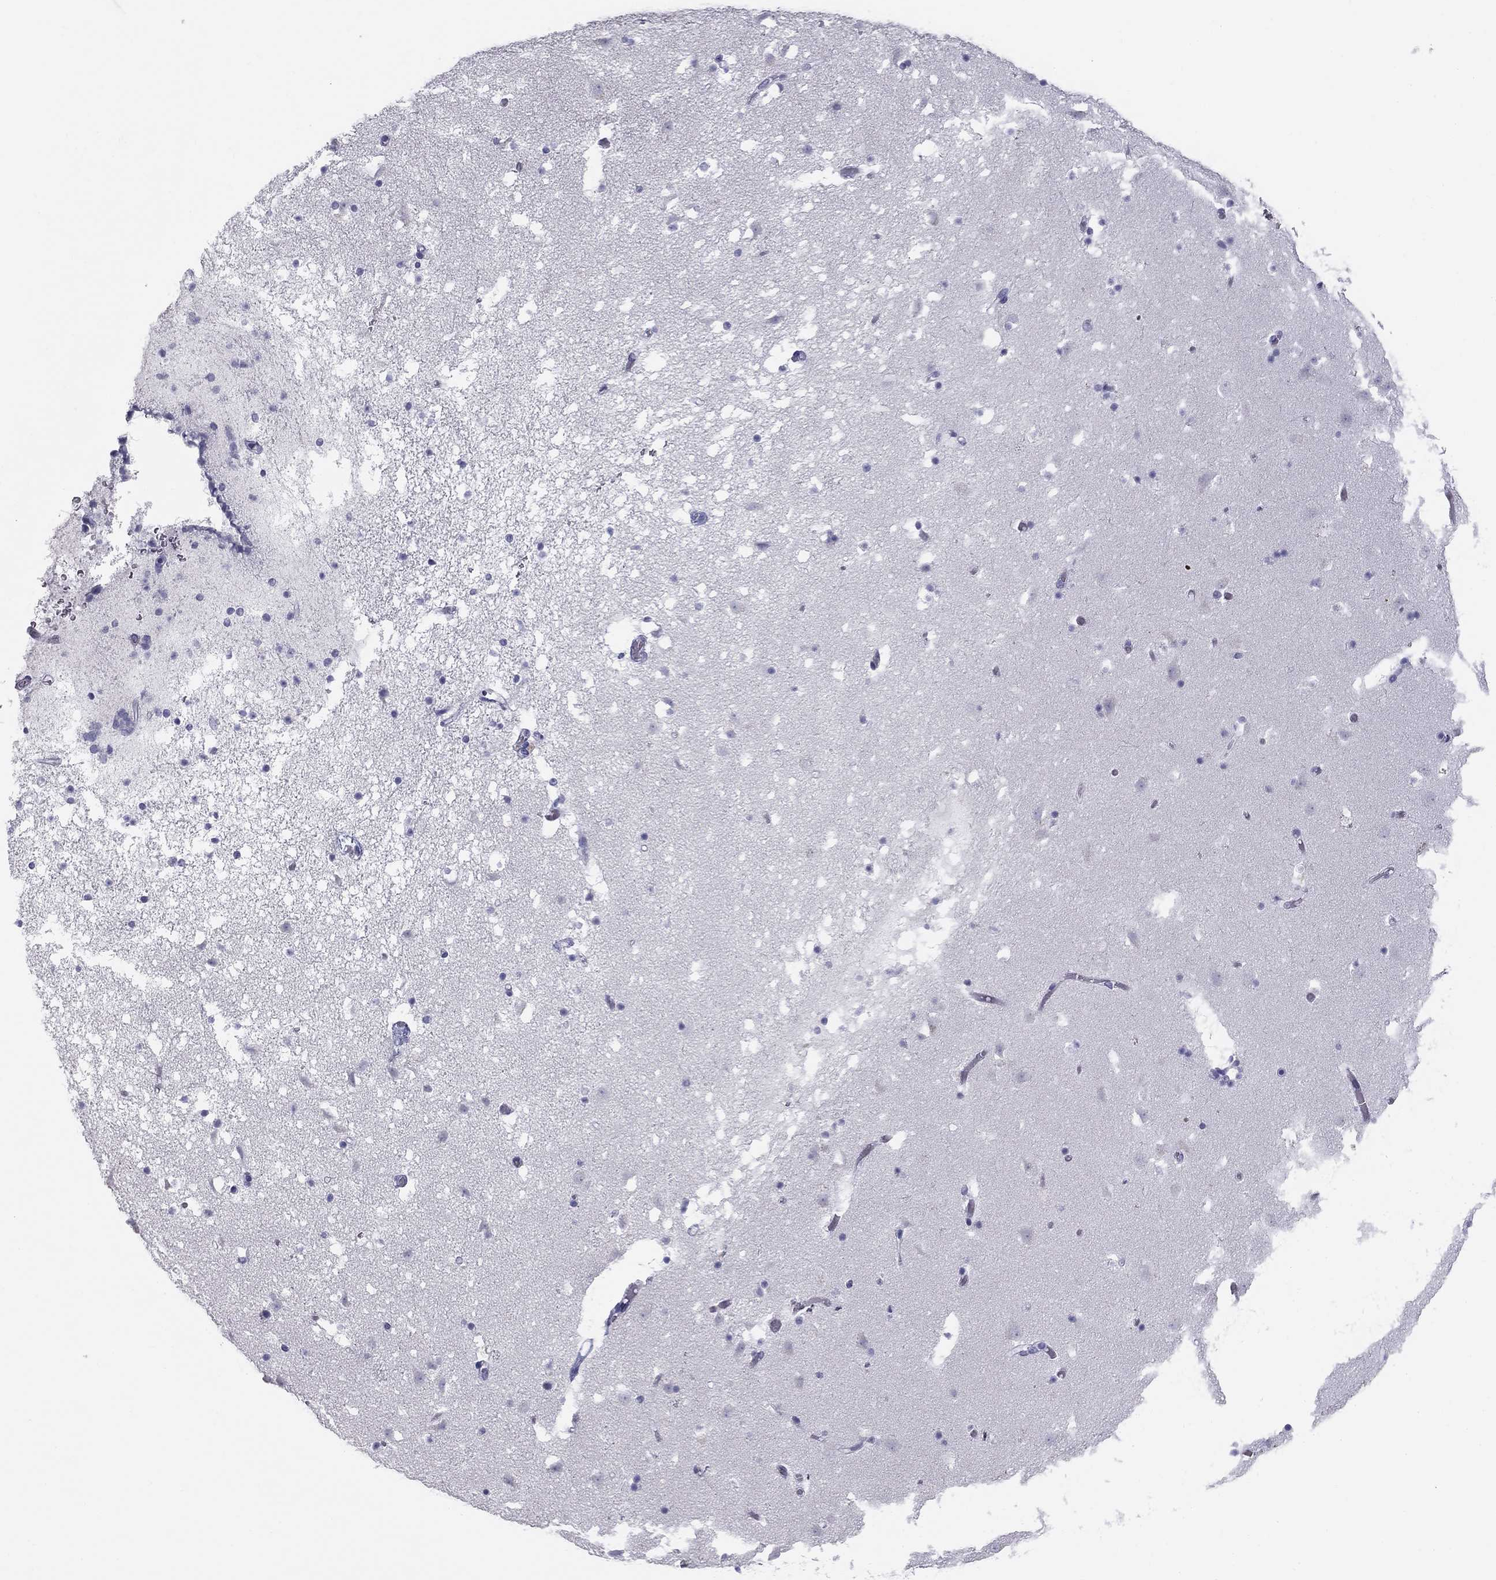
{"staining": {"intensity": "negative", "quantity": "none", "location": "none"}, "tissue": "caudate", "cell_type": "Glial cells", "image_type": "normal", "snomed": [{"axis": "morphology", "description": "Normal tissue, NOS"}, {"axis": "topography", "description": "Lateral ventricle wall"}], "caption": "Immunohistochemical staining of unremarkable human caudate demonstrates no significant staining in glial cells.", "gene": "SULT2B1", "patient": {"sex": "female", "age": 42}}